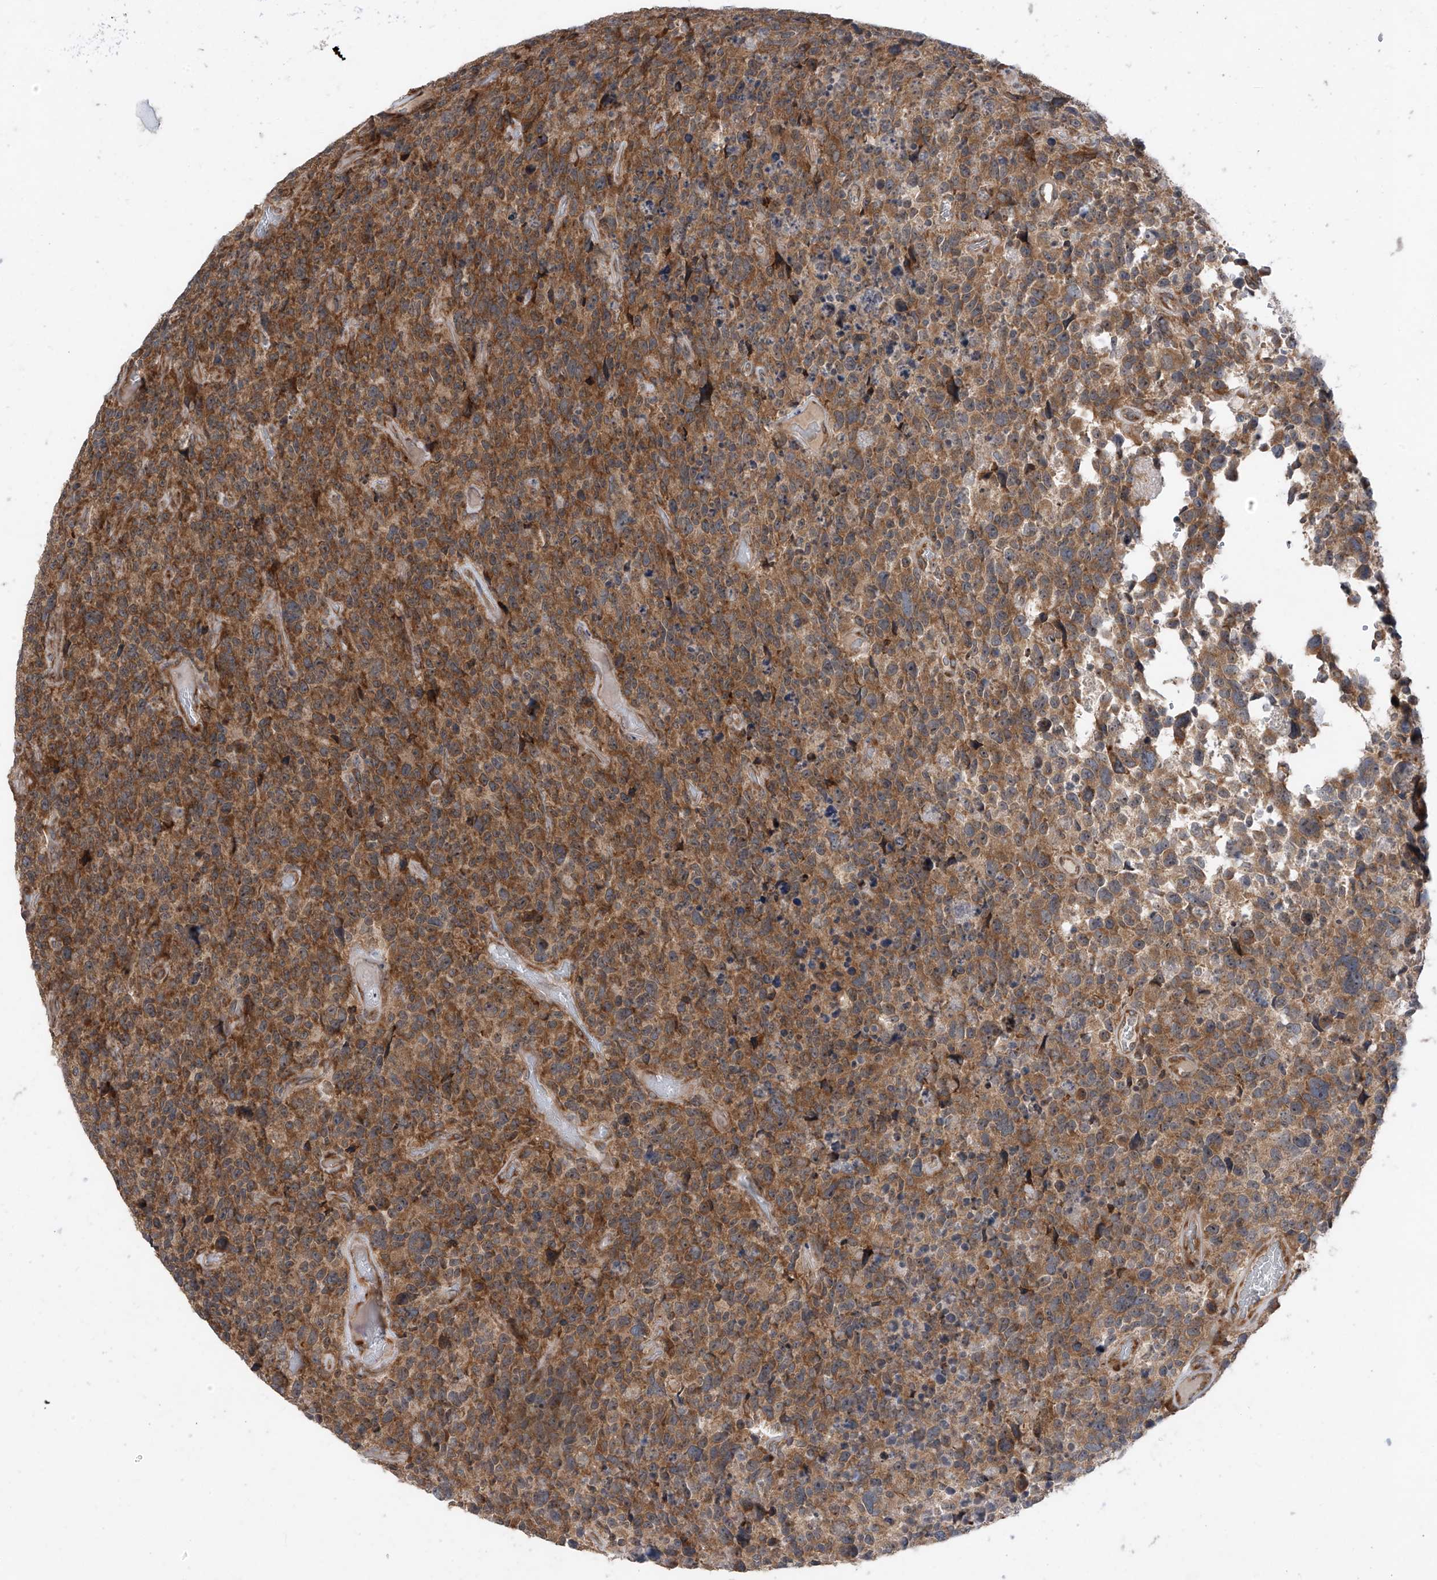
{"staining": {"intensity": "moderate", "quantity": ">75%", "location": "cytoplasmic/membranous"}, "tissue": "glioma", "cell_type": "Tumor cells", "image_type": "cancer", "snomed": [{"axis": "morphology", "description": "Glioma, malignant, High grade"}, {"axis": "topography", "description": "Brain"}], "caption": "This photomicrograph shows immunohistochemistry (IHC) staining of human glioma, with medium moderate cytoplasmic/membranous staining in approximately >75% of tumor cells.", "gene": "RPL34", "patient": {"sex": "male", "age": 69}}